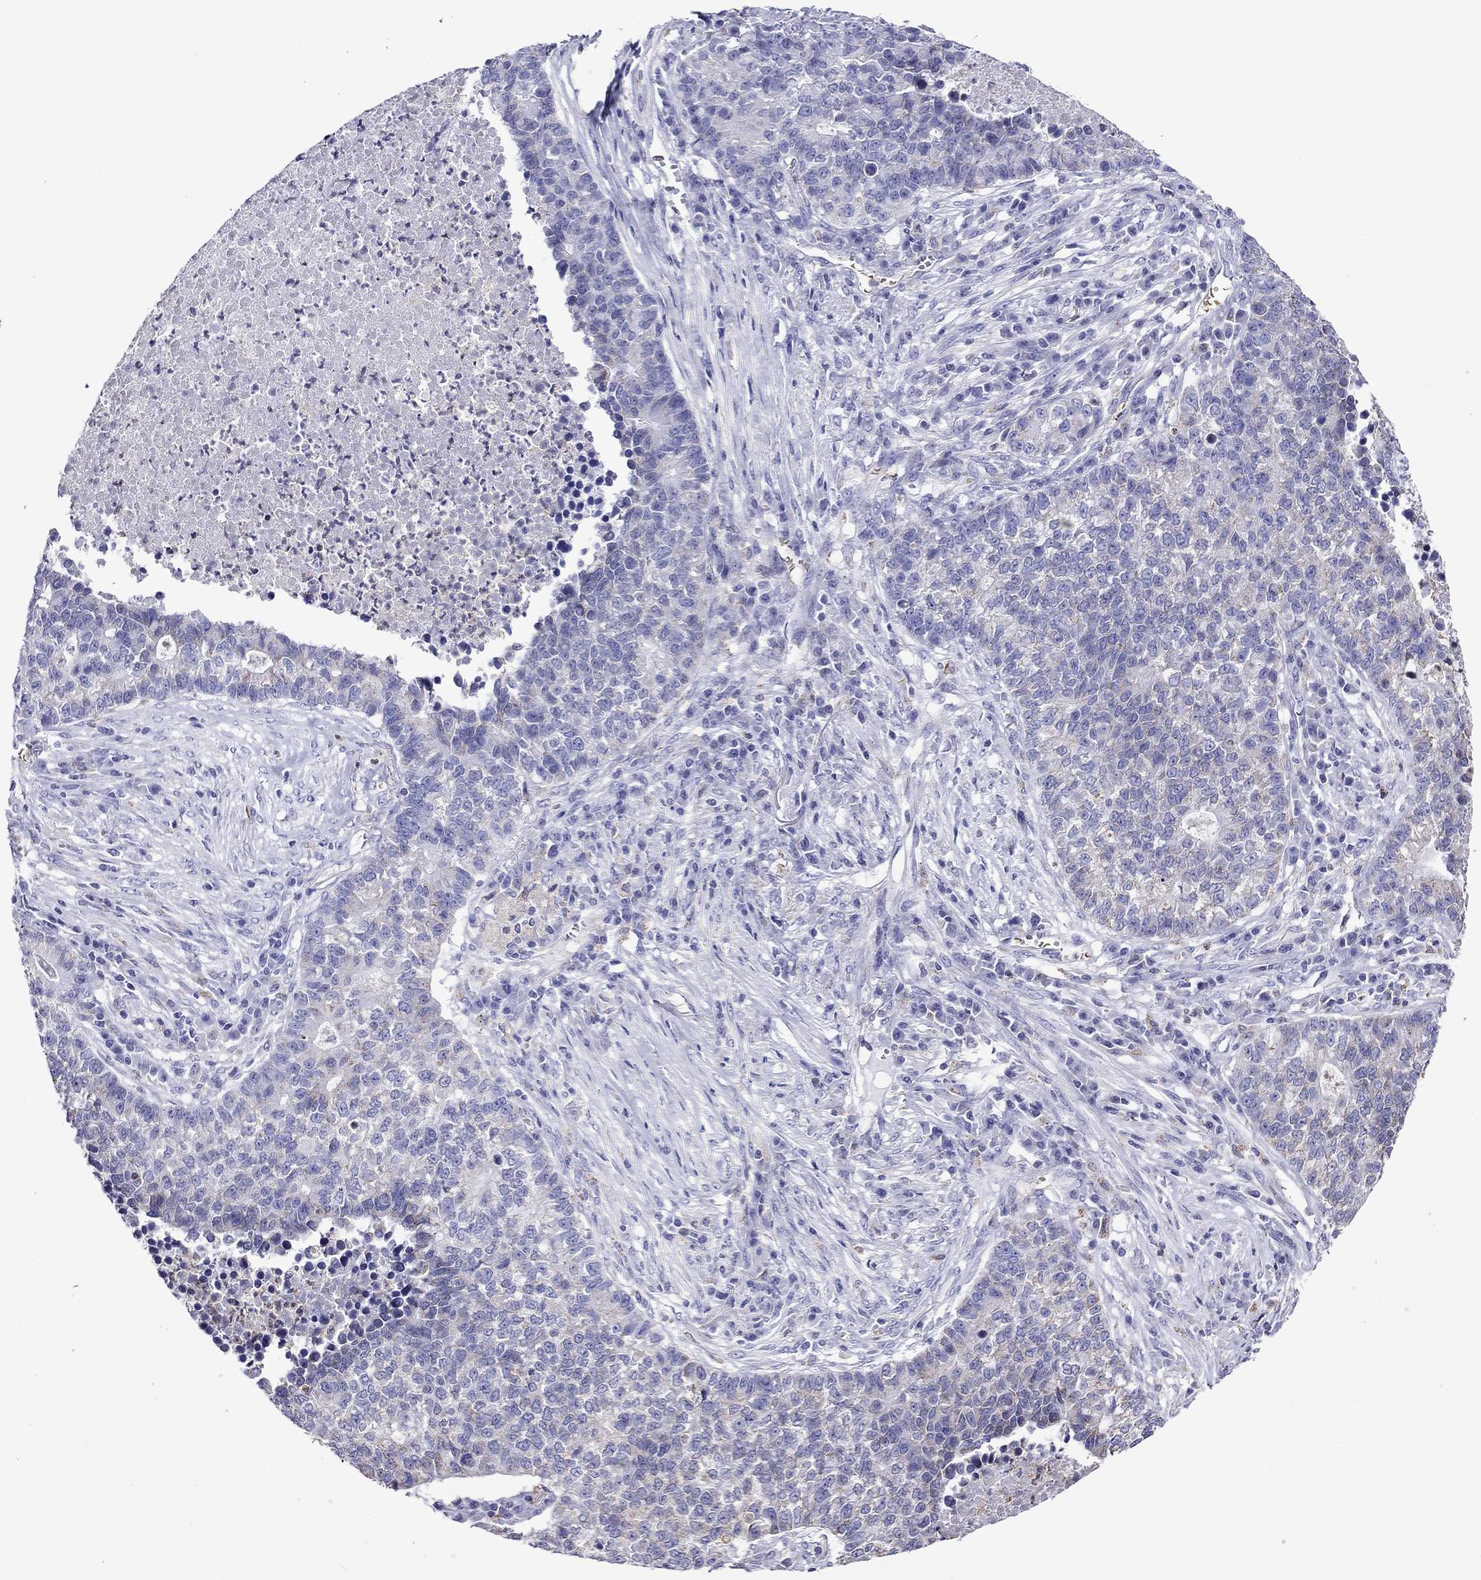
{"staining": {"intensity": "negative", "quantity": "none", "location": "none"}, "tissue": "lung cancer", "cell_type": "Tumor cells", "image_type": "cancer", "snomed": [{"axis": "morphology", "description": "Adenocarcinoma, NOS"}, {"axis": "topography", "description": "Lung"}], "caption": "IHC image of human lung cancer stained for a protein (brown), which shows no positivity in tumor cells.", "gene": "SCG2", "patient": {"sex": "male", "age": 57}}